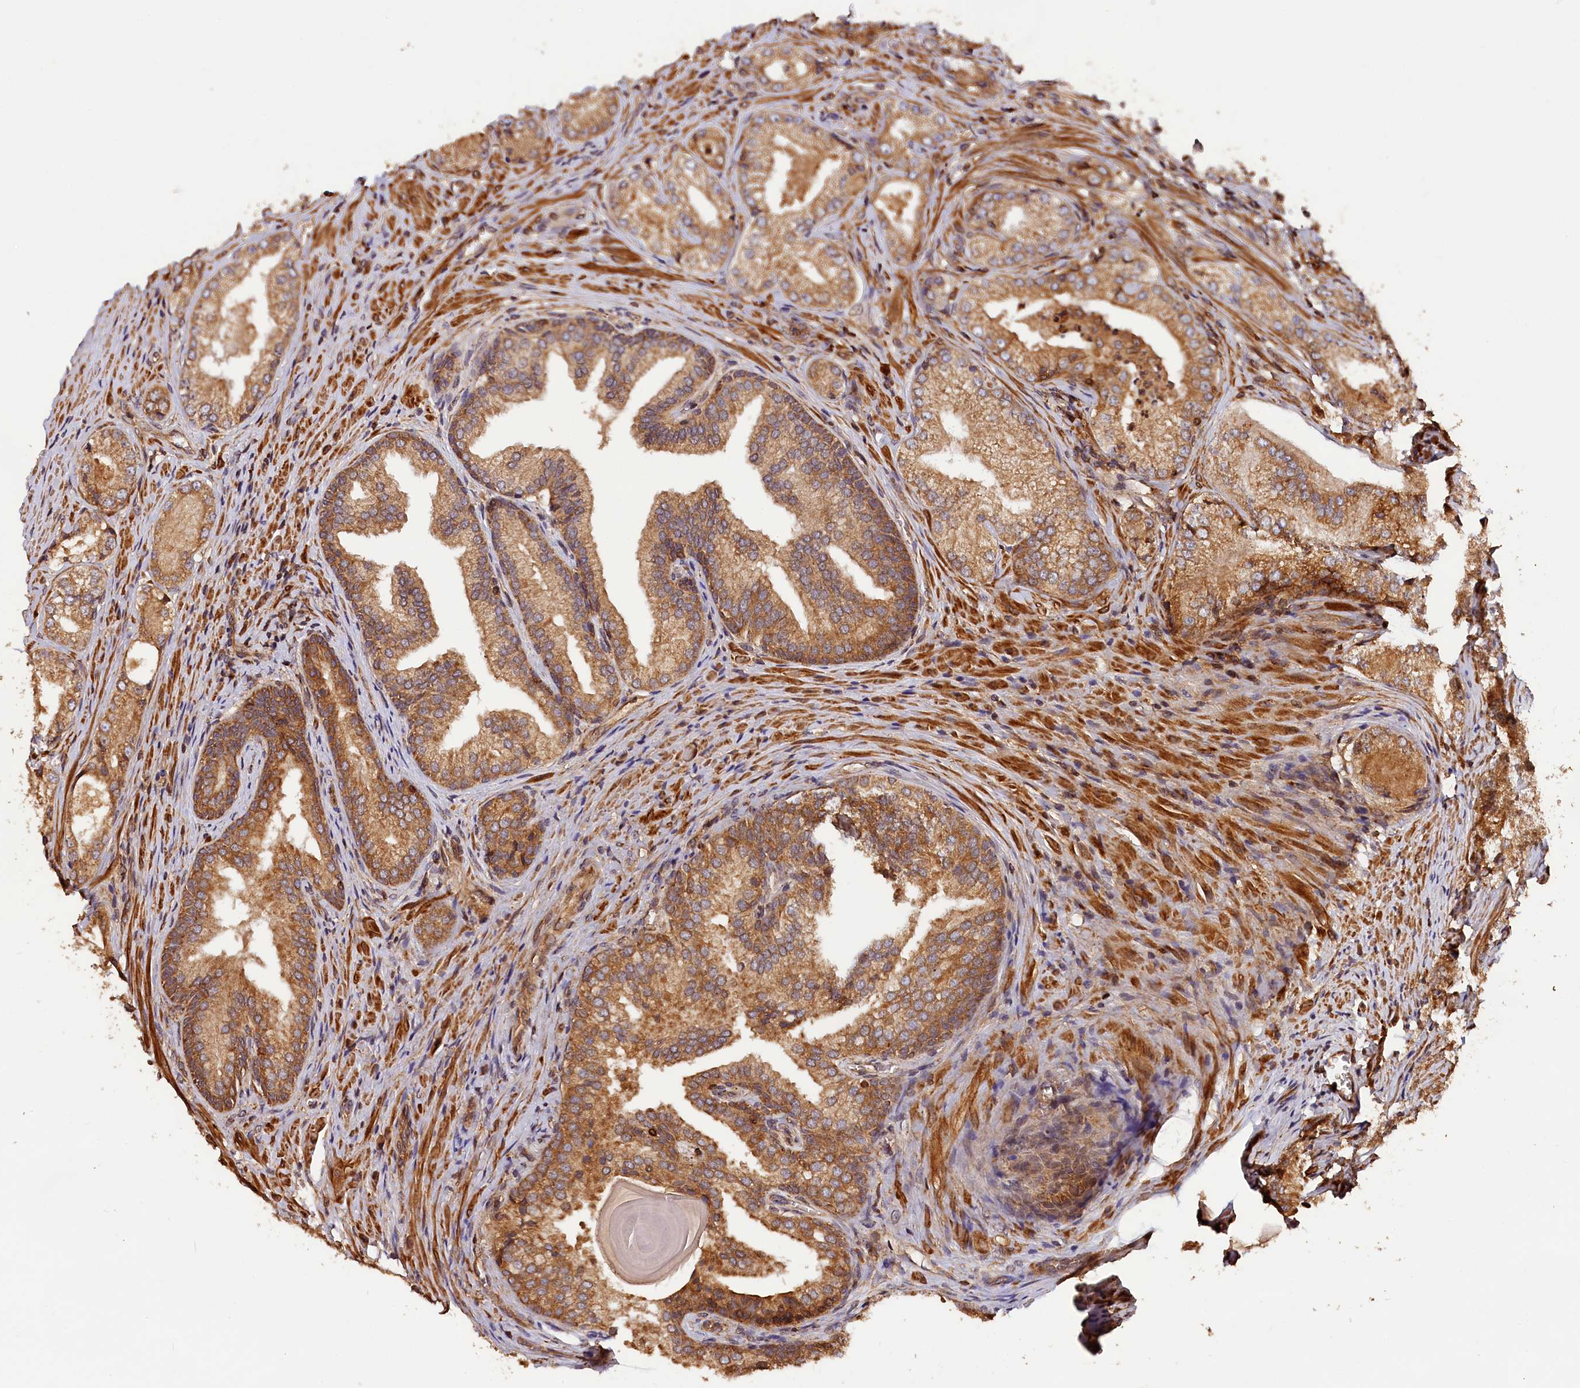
{"staining": {"intensity": "moderate", "quantity": ">75%", "location": "cytoplasmic/membranous"}, "tissue": "prostate cancer", "cell_type": "Tumor cells", "image_type": "cancer", "snomed": [{"axis": "morphology", "description": "Adenocarcinoma, Low grade"}, {"axis": "topography", "description": "Prostate"}], "caption": "High-power microscopy captured an immunohistochemistry histopathology image of prostate cancer (adenocarcinoma (low-grade)), revealing moderate cytoplasmic/membranous positivity in approximately >75% of tumor cells.", "gene": "HMOX2", "patient": {"sex": "male", "age": 68}}